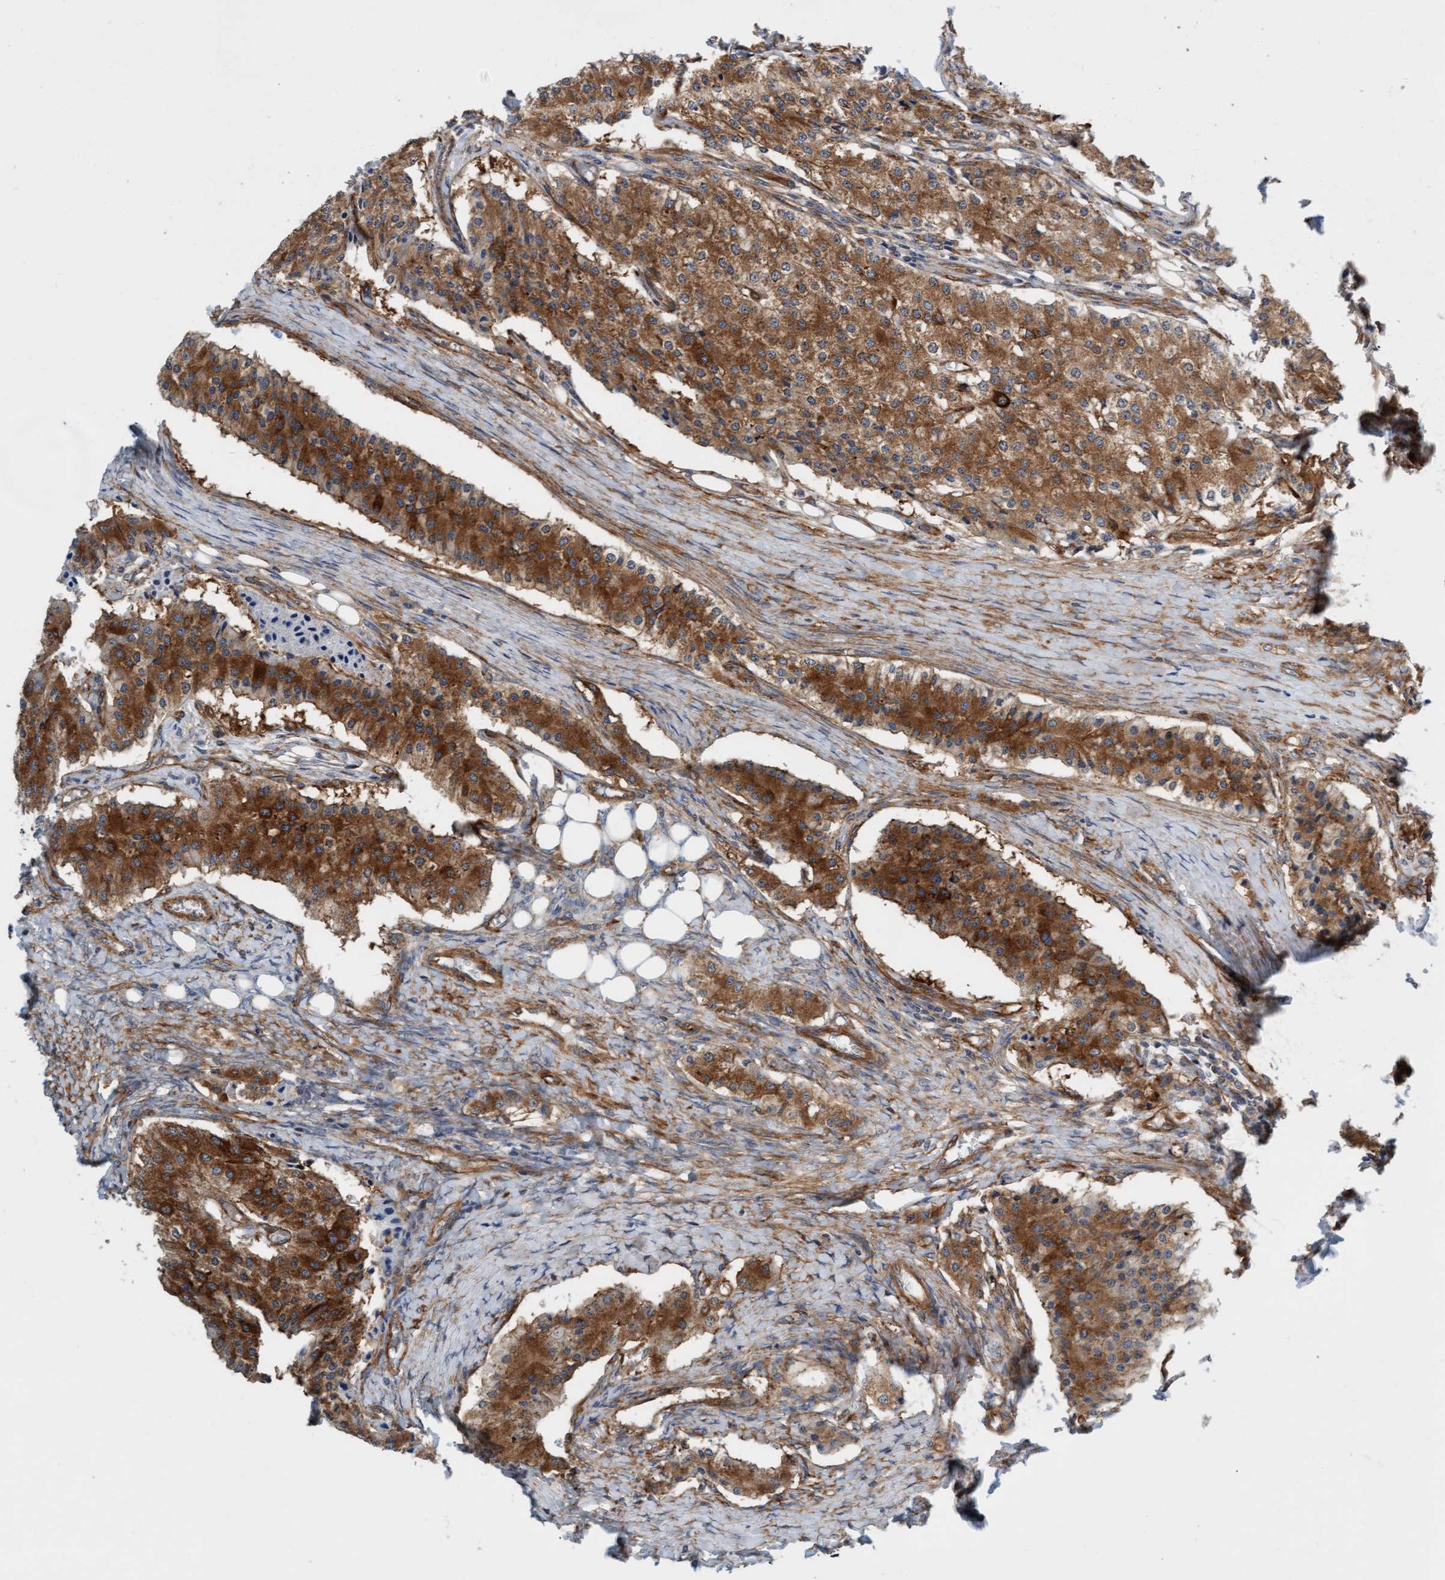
{"staining": {"intensity": "strong", "quantity": ">75%", "location": "cytoplasmic/membranous"}, "tissue": "carcinoid", "cell_type": "Tumor cells", "image_type": "cancer", "snomed": [{"axis": "morphology", "description": "Carcinoid, malignant, NOS"}, {"axis": "topography", "description": "Colon"}], "caption": "Immunohistochemistry photomicrograph of human malignant carcinoid stained for a protein (brown), which shows high levels of strong cytoplasmic/membranous expression in approximately >75% of tumor cells.", "gene": "FMNL3", "patient": {"sex": "female", "age": 52}}